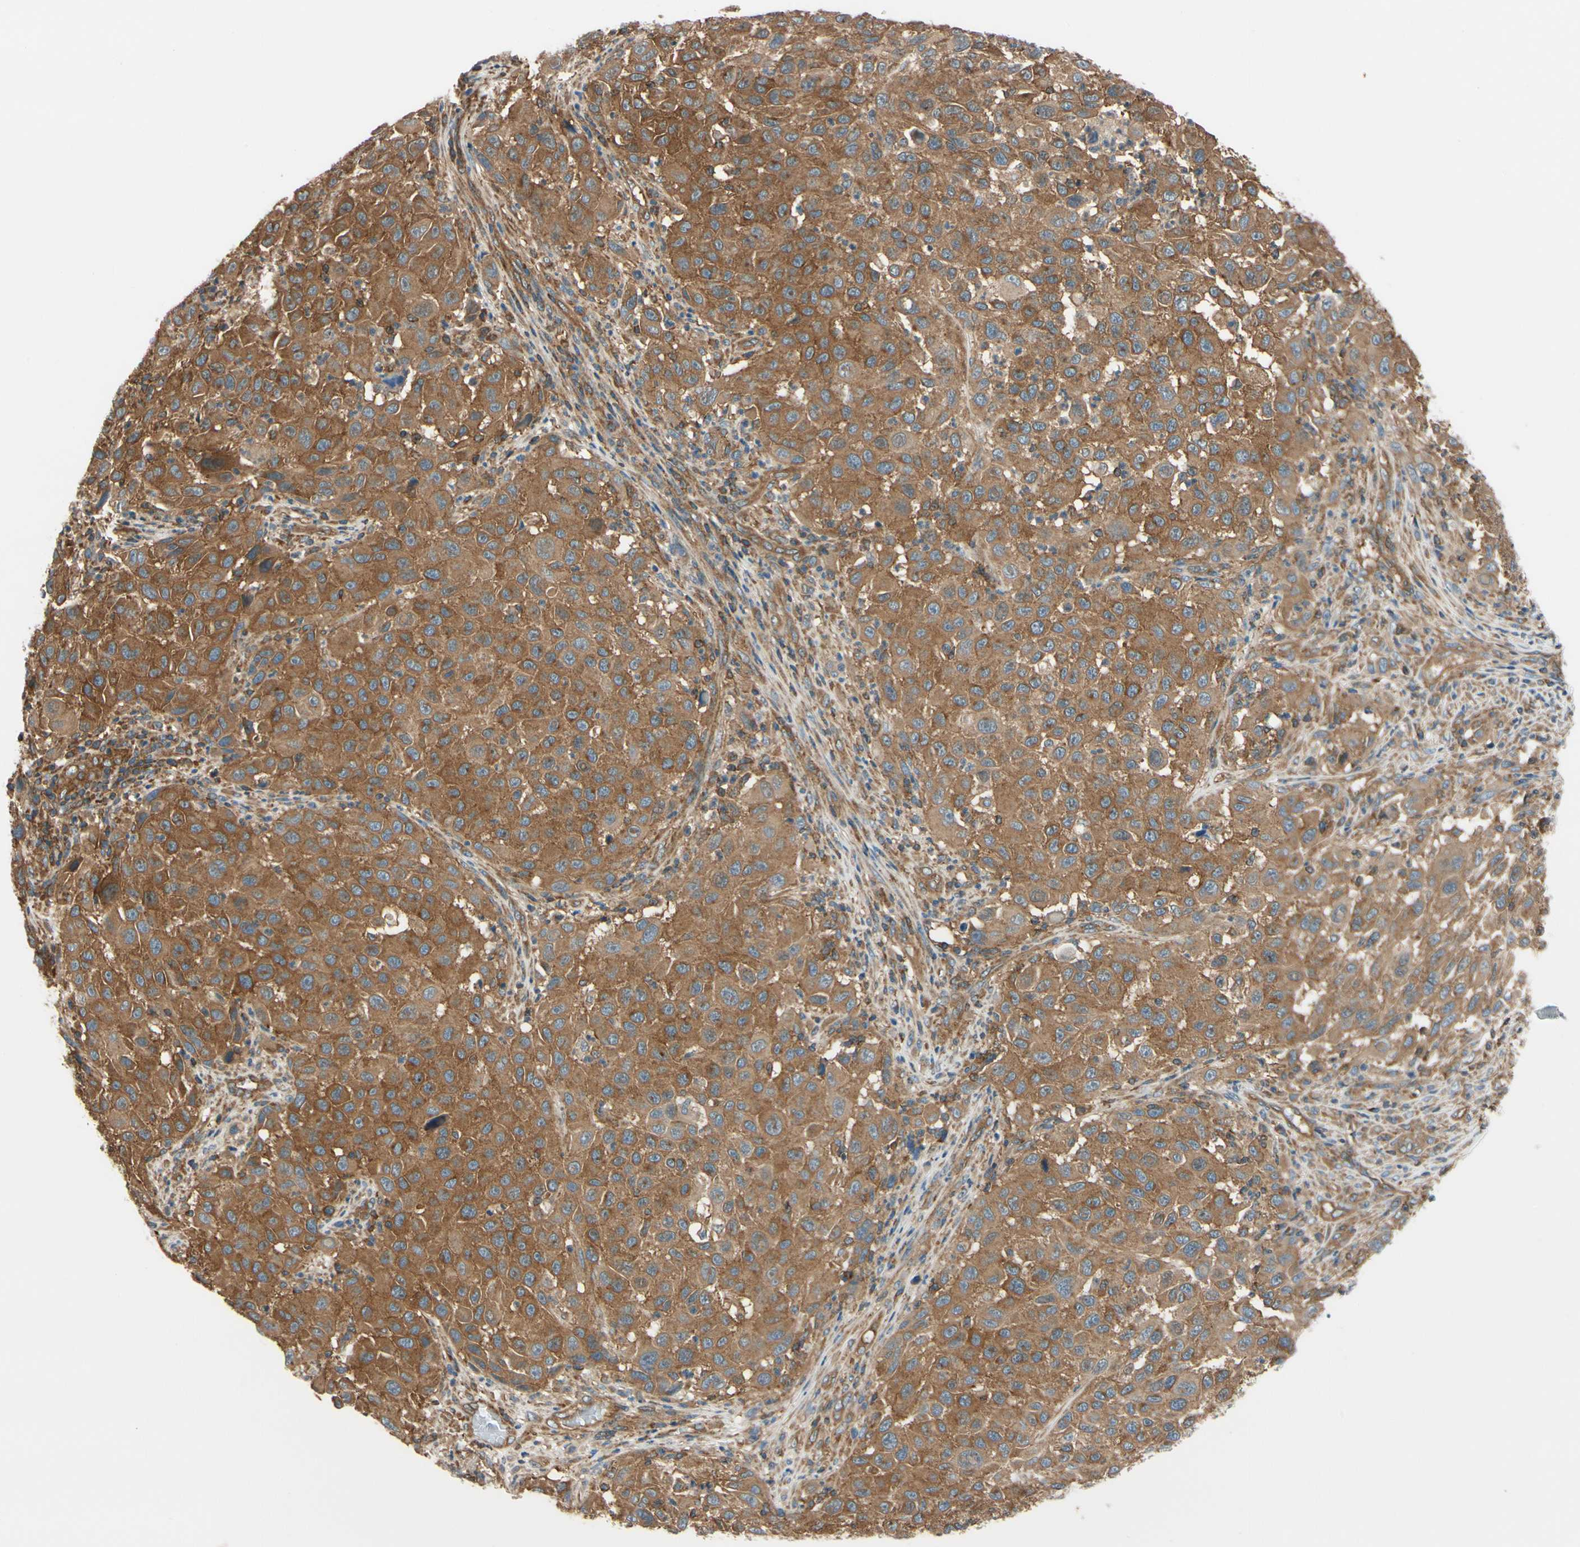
{"staining": {"intensity": "moderate", "quantity": ">75%", "location": "cytoplasmic/membranous"}, "tissue": "melanoma", "cell_type": "Tumor cells", "image_type": "cancer", "snomed": [{"axis": "morphology", "description": "Malignant melanoma, Metastatic site"}, {"axis": "topography", "description": "Lymph node"}], "caption": "Immunohistochemistry of human melanoma shows medium levels of moderate cytoplasmic/membranous staining in about >75% of tumor cells.", "gene": "EPS15", "patient": {"sex": "male", "age": 61}}